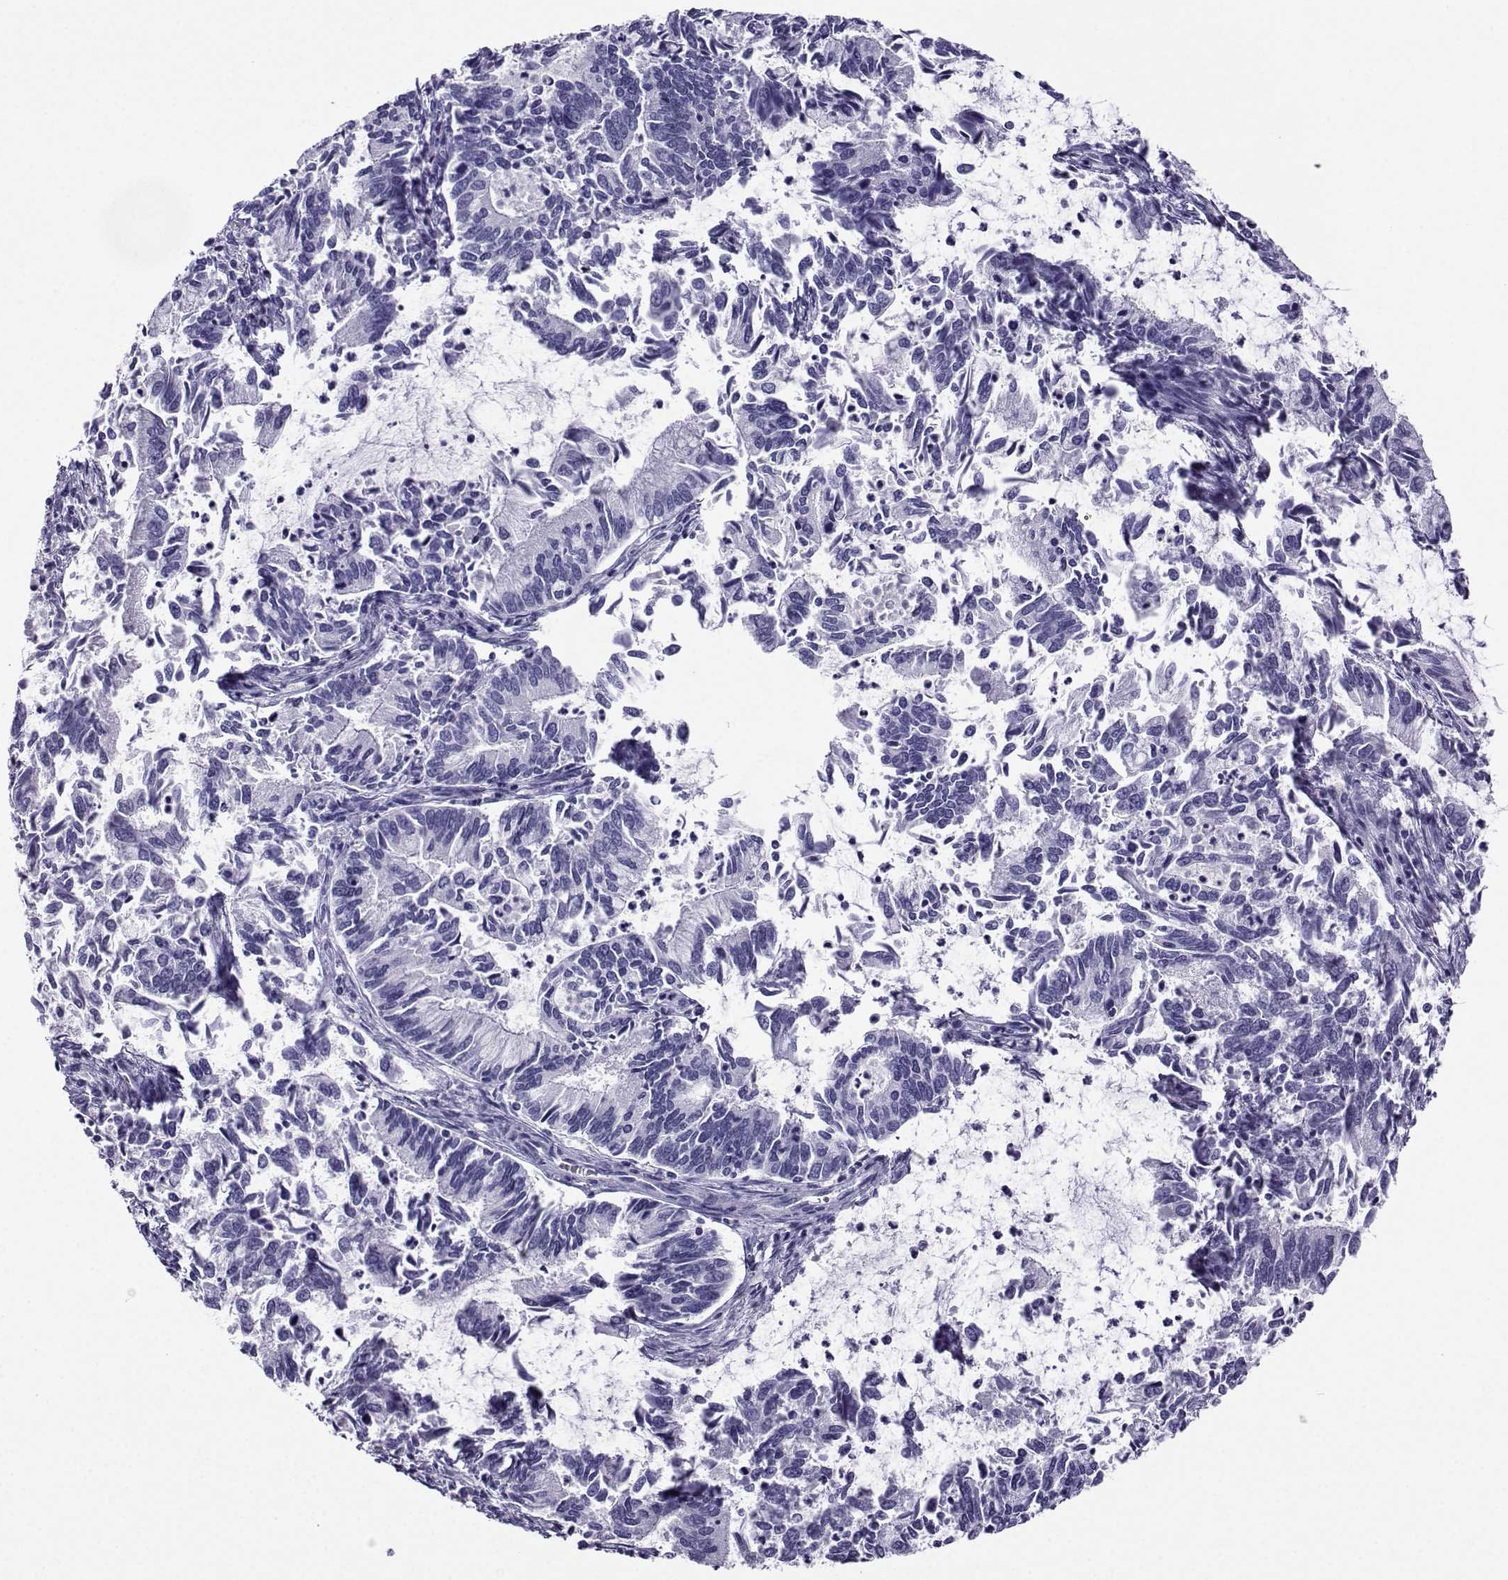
{"staining": {"intensity": "negative", "quantity": "none", "location": "none"}, "tissue": "cervical cancer", "cell_type": "Tumor cells", "image_type": "cancer", "snomed": [{"axis": "morphology", "description": "Adenocarcinoma, NOS"}, {"axis": "topography", "description": "Cervix"}], "caption": "There is no significant staining in tumor cells of cervical cancer.", "gene": "CRYBB1", "patient": {"sex": "female", "age": 42}}